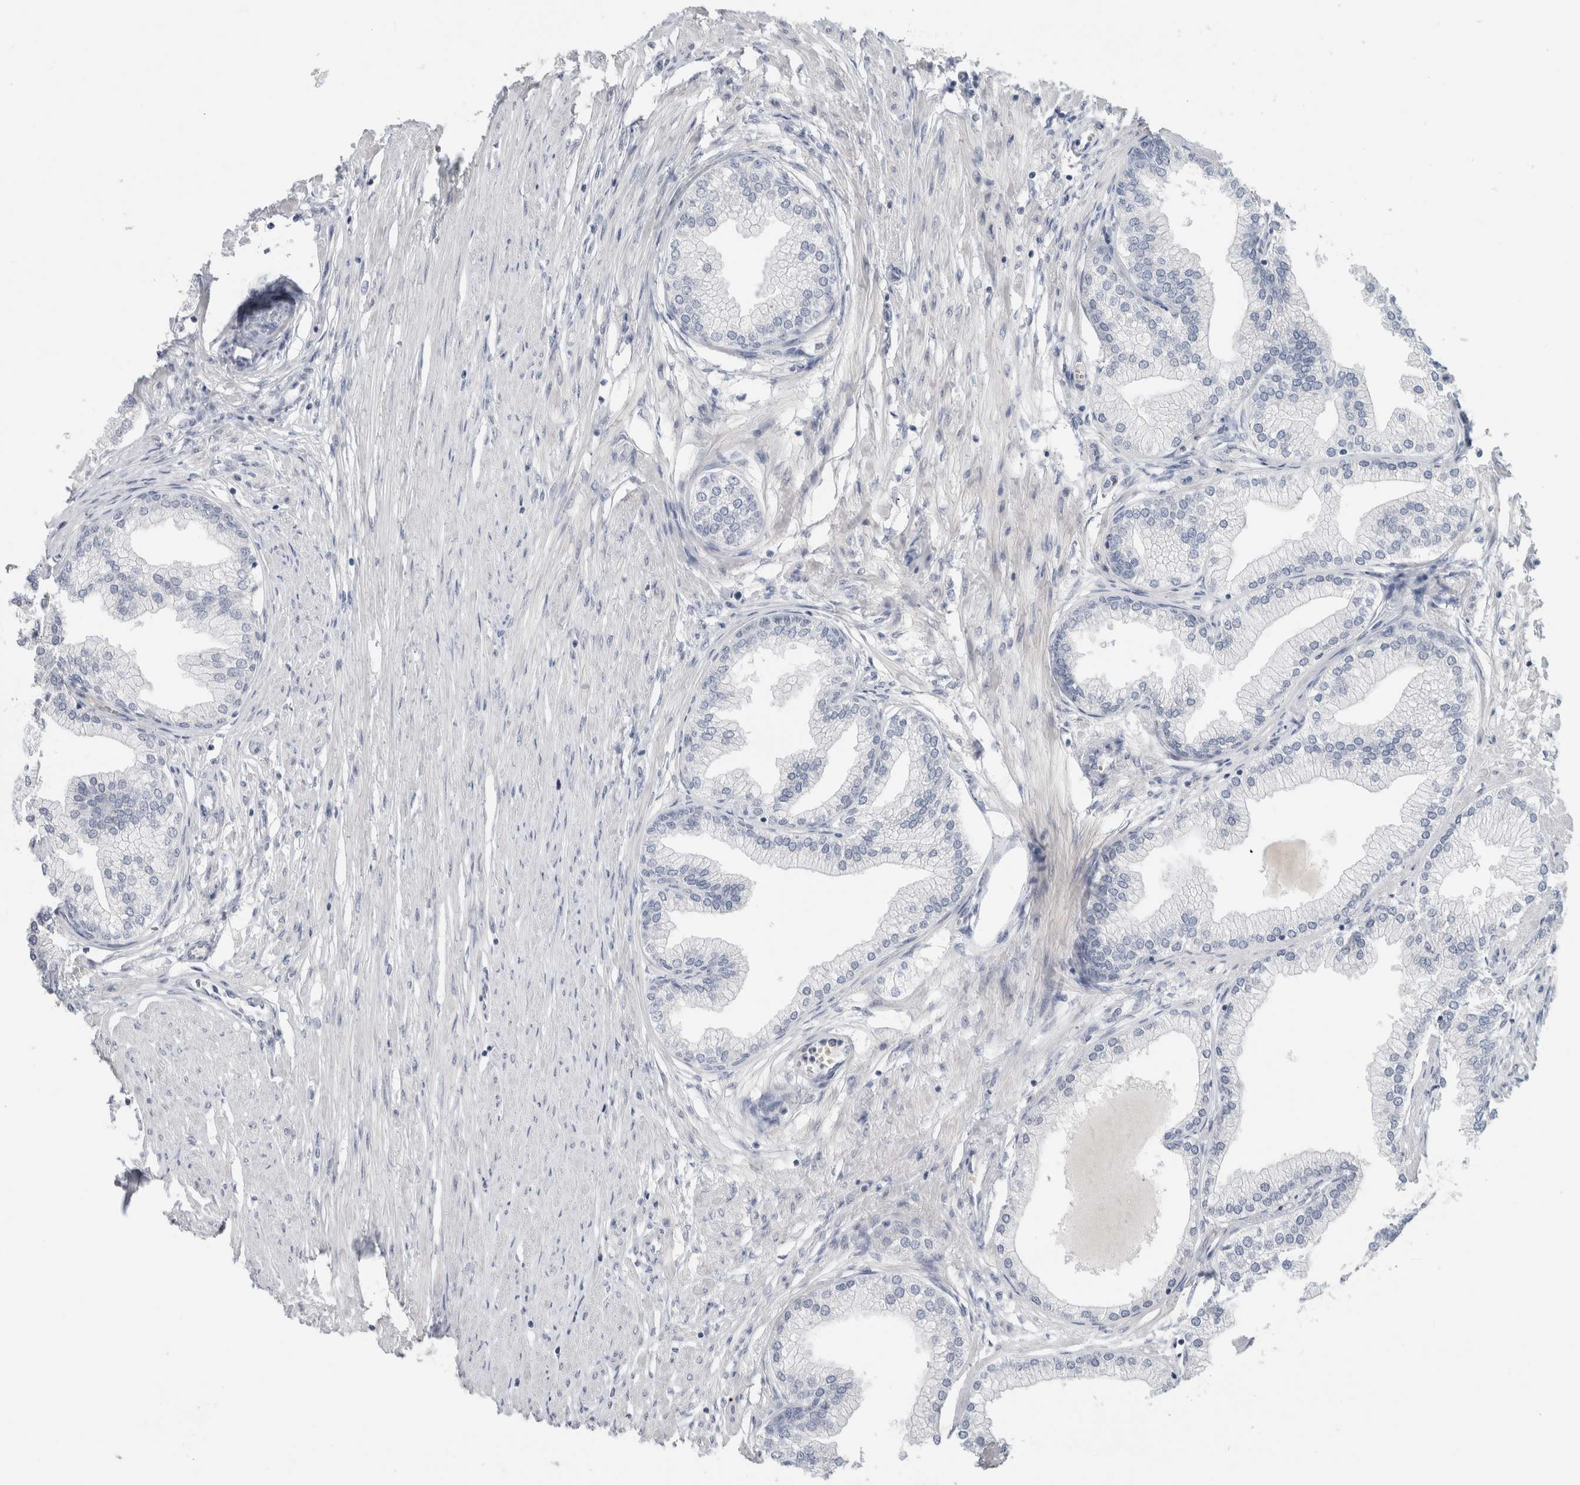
{"staining": {"intensity": "negative", "quantity": "none", "location": "none"}, "tissue": "prostate", "cell_type": "Glandular cells", "image_type": "normal", "snomed": [{"axis": "morphology", "description": "Normal tissue, NOS"}, {"axis": "morphology", "description": "Urothelial carcinoma, Low grade"}, {"axis": "topography", "description": "Urinary bladder"}, {"axis": "topography", "description": "Prostate"}], "caption": "Immunohistochemical staining of benign human prostate reveals no significant positivity in glandular cells.", "gene": "FMR1NB", "patient": {"sex": "male", "age": 60}}